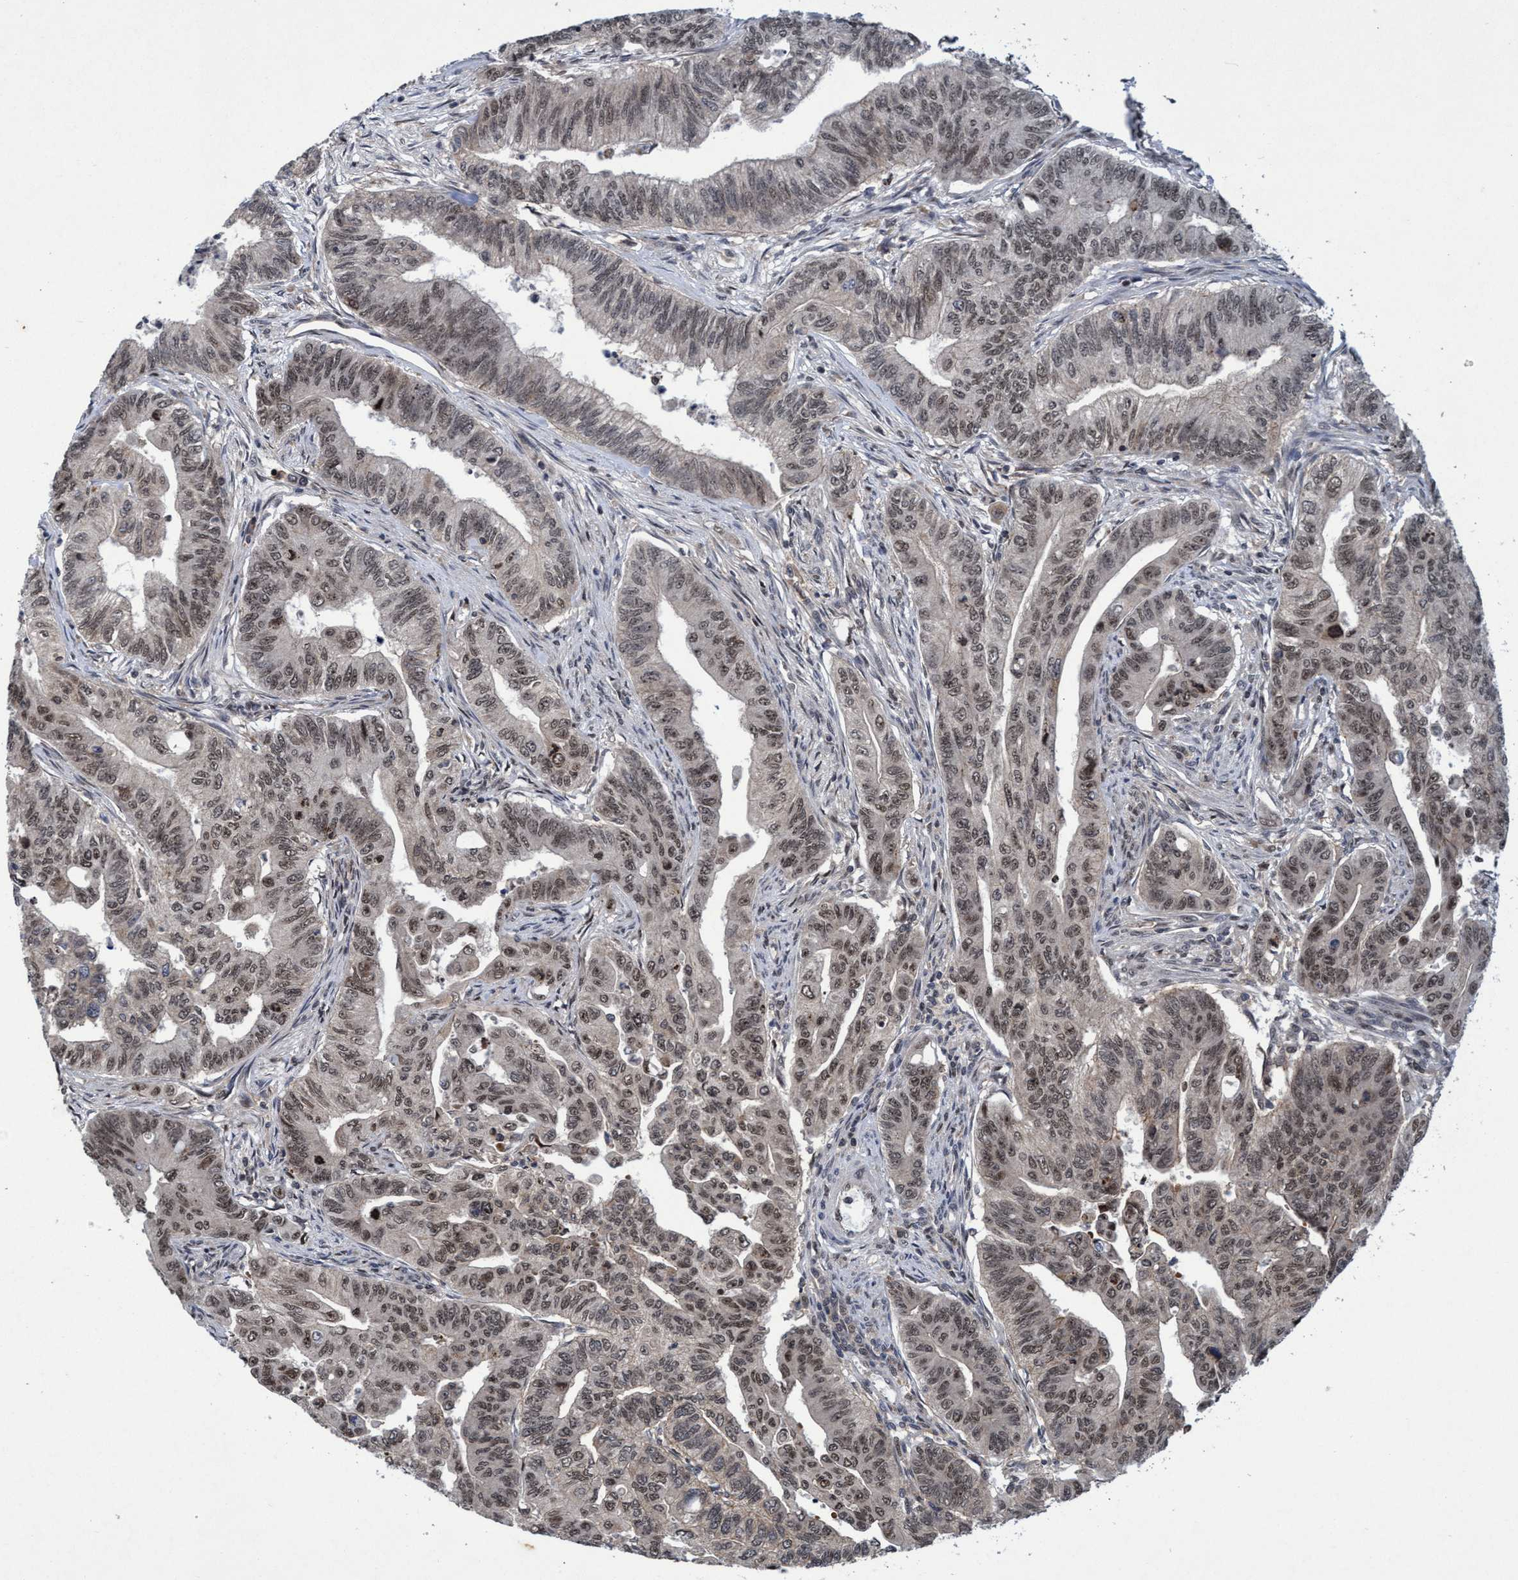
{"staining": {"intensity": "weak", "quantity": ">75%", "location": "nuclear"}, "tissue": "colorectal cancer", "cell_type": "Tumor cells", "image_type": "cancer", "snomed": [{"axis": "morphology", "description": "Adenoma, NOS"}, {"axis": "morphology", "description": "Adenocarcinoma, NOS"}, {"axis": "topography", "description": "Colon"}], "caption": "Immunohistochemistry (DAB) staining of colorectal cancer displays weak nuclear protein positivity in approximately >75% of tumor cells.", "gene": "GTF2F1", "patient": {"sex": "male", "age": 79}}